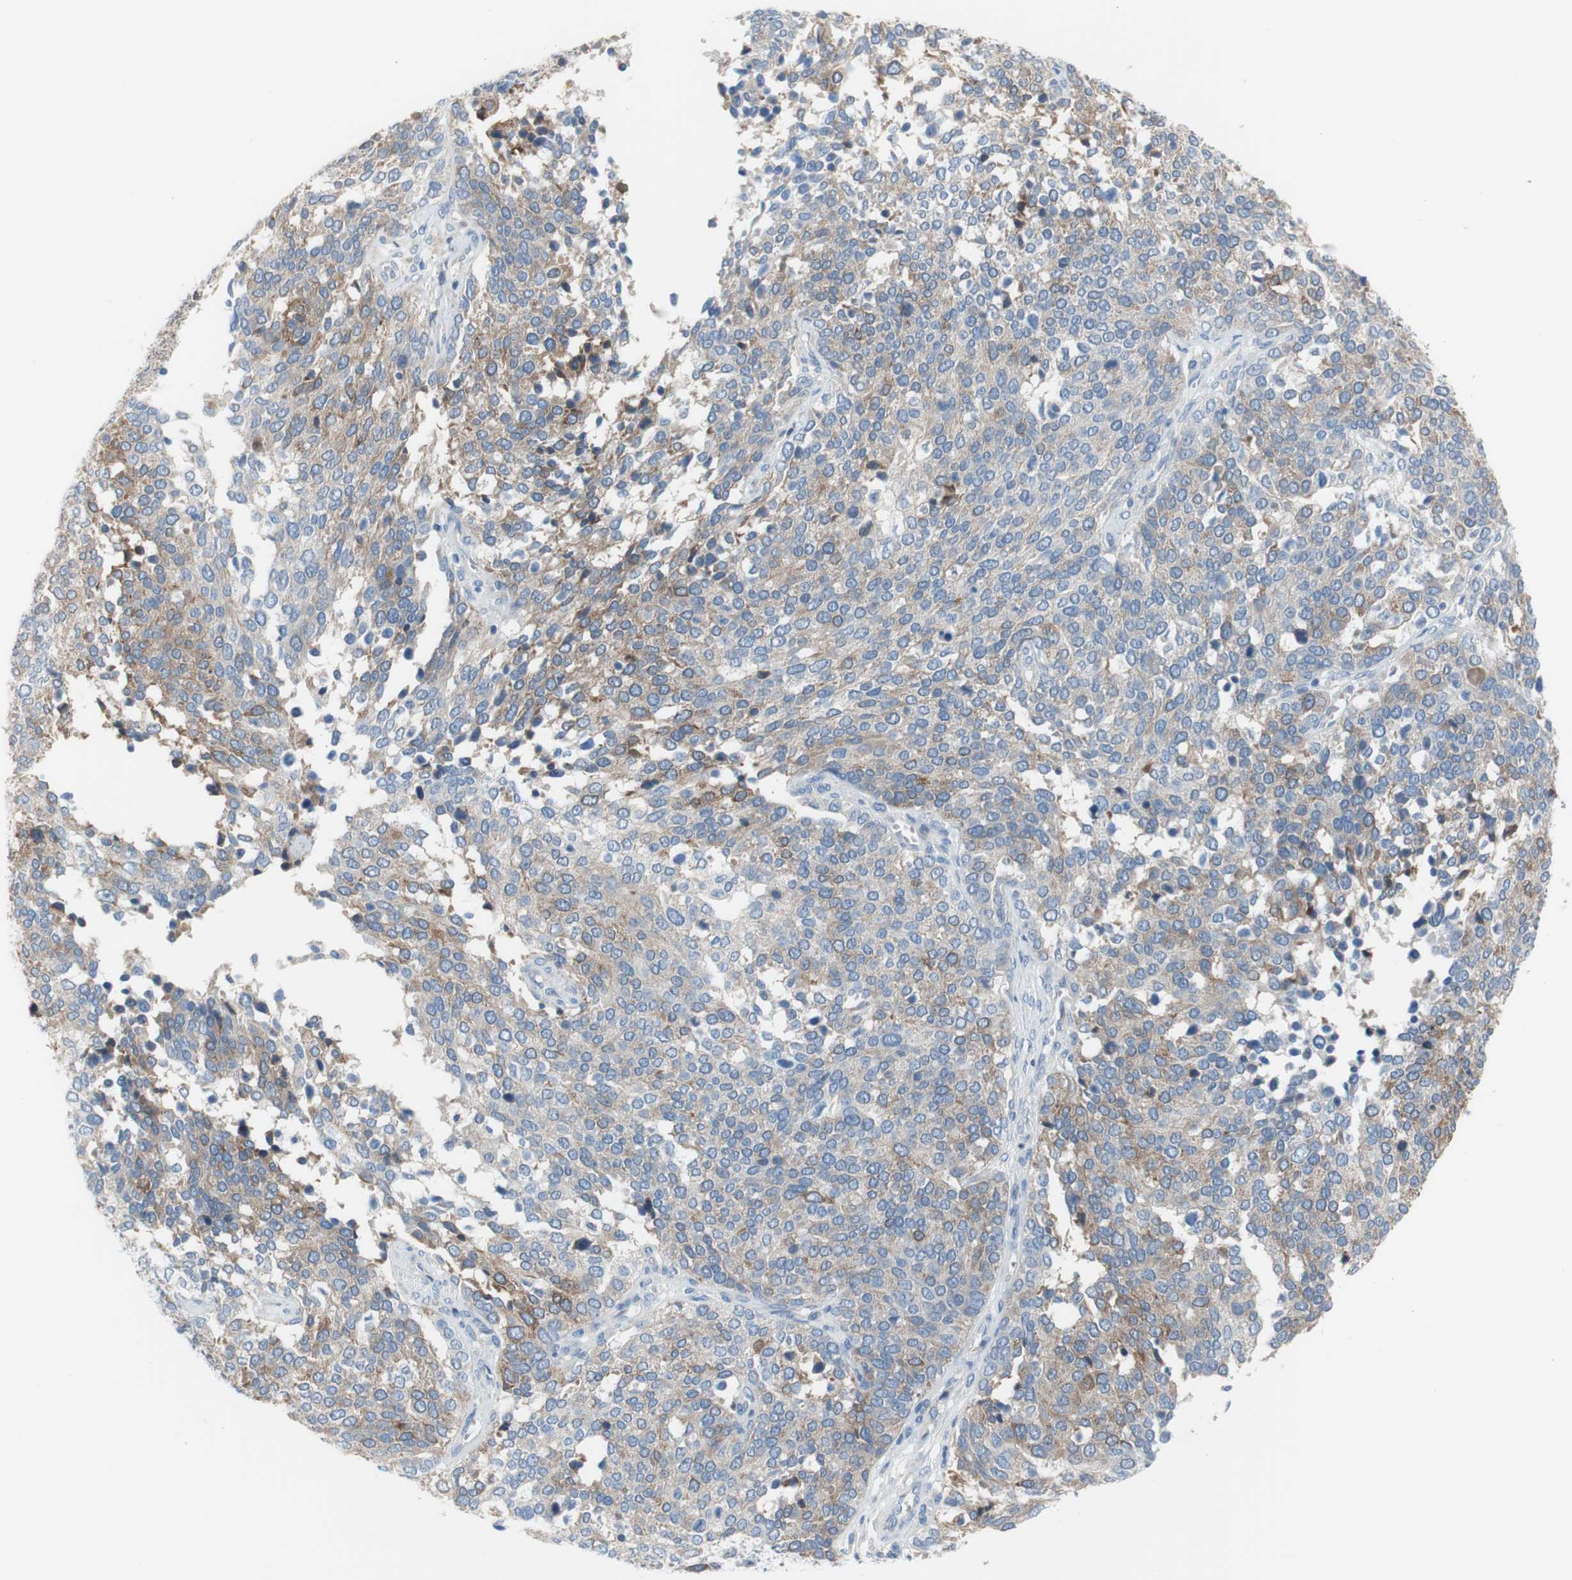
{"staining": {"intensity": "weak", "quantity": ">75%", "location": "cytoplasmic/membranous"}, "tissue": "ovarian cancer", "cell_type": "Tumor cells", "image_type": "cancer", "snomed": [{"axis": "morphology", "description": "Cystadenocarcinoma, serous, NOS"}, {"axis": "topography", "description": "Ovary"}], "caption": "This is a micrograph of immunohistochemistry staining of serous cystadenocarcinoma (ovarian), which shows weak expression in the cytoplasmic/membranous of tumor cells.", "gene": "FDFT1", "patient": {"sex": "female", "age": 44}}